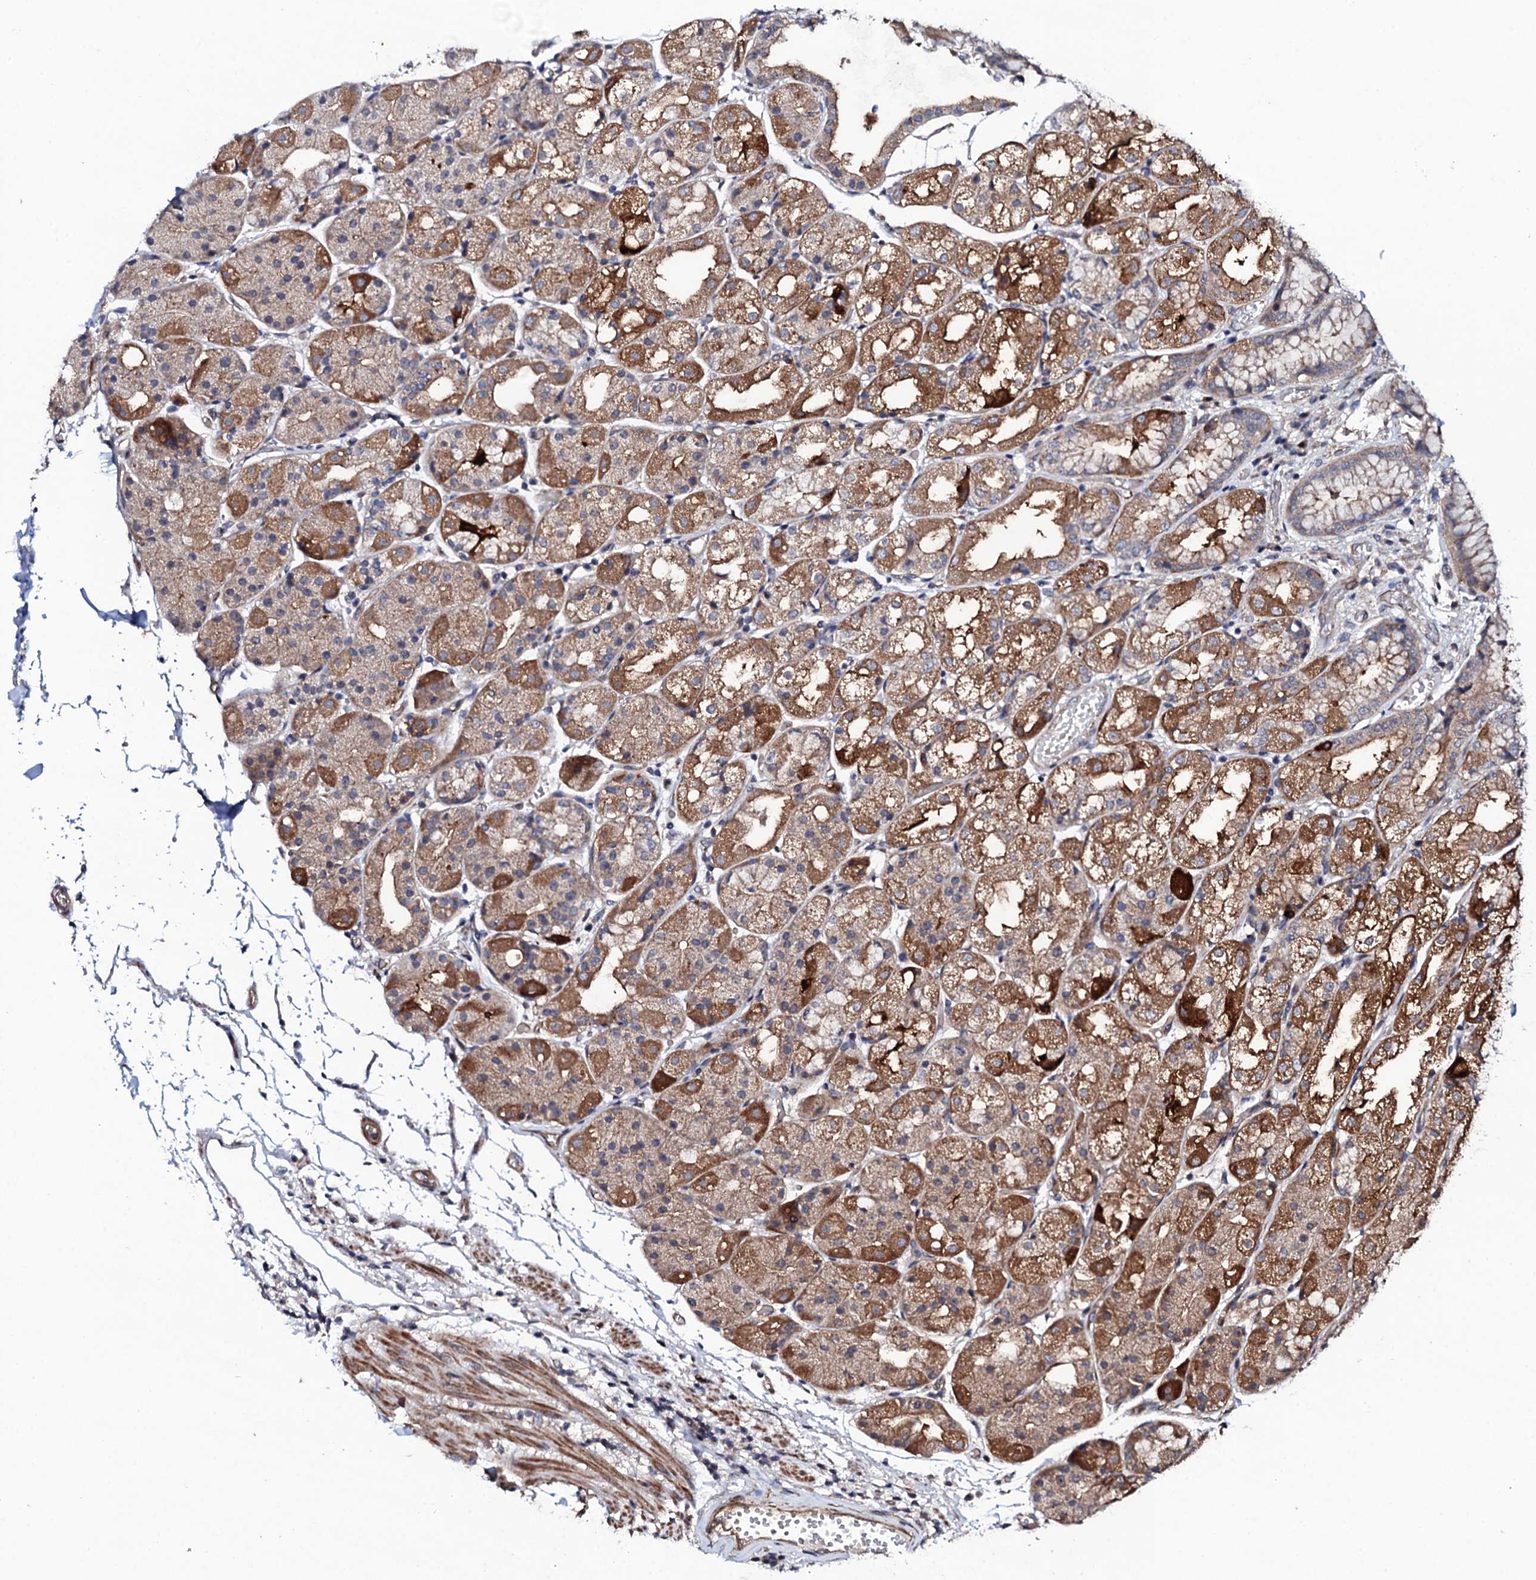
{"staining": {"intensity": "strong", "quantity": "25%-75%", "location": "cytoplasmic/membranous"}, "tissue": "stomach", "cell_type": "Glandular cells", "image_type": "normal", "snomed": [{"axis": "morphology", "description": "Normal tissue, NOS"}, {"axis": "topography", "description": "Stomach, upper"}], "caption": "Immunohistochemical staining of unremarkable human stomach reveals strong cytoplasmic/membranous protein positivity in approximately 25%-75% of glandular cells. (DAB (3,3'-diaminobenzidine) = brown stain, brightfield microscopy at high magnification).", "gene": "CIAO2A", "patient": {"sex": "male", "age": 72}}